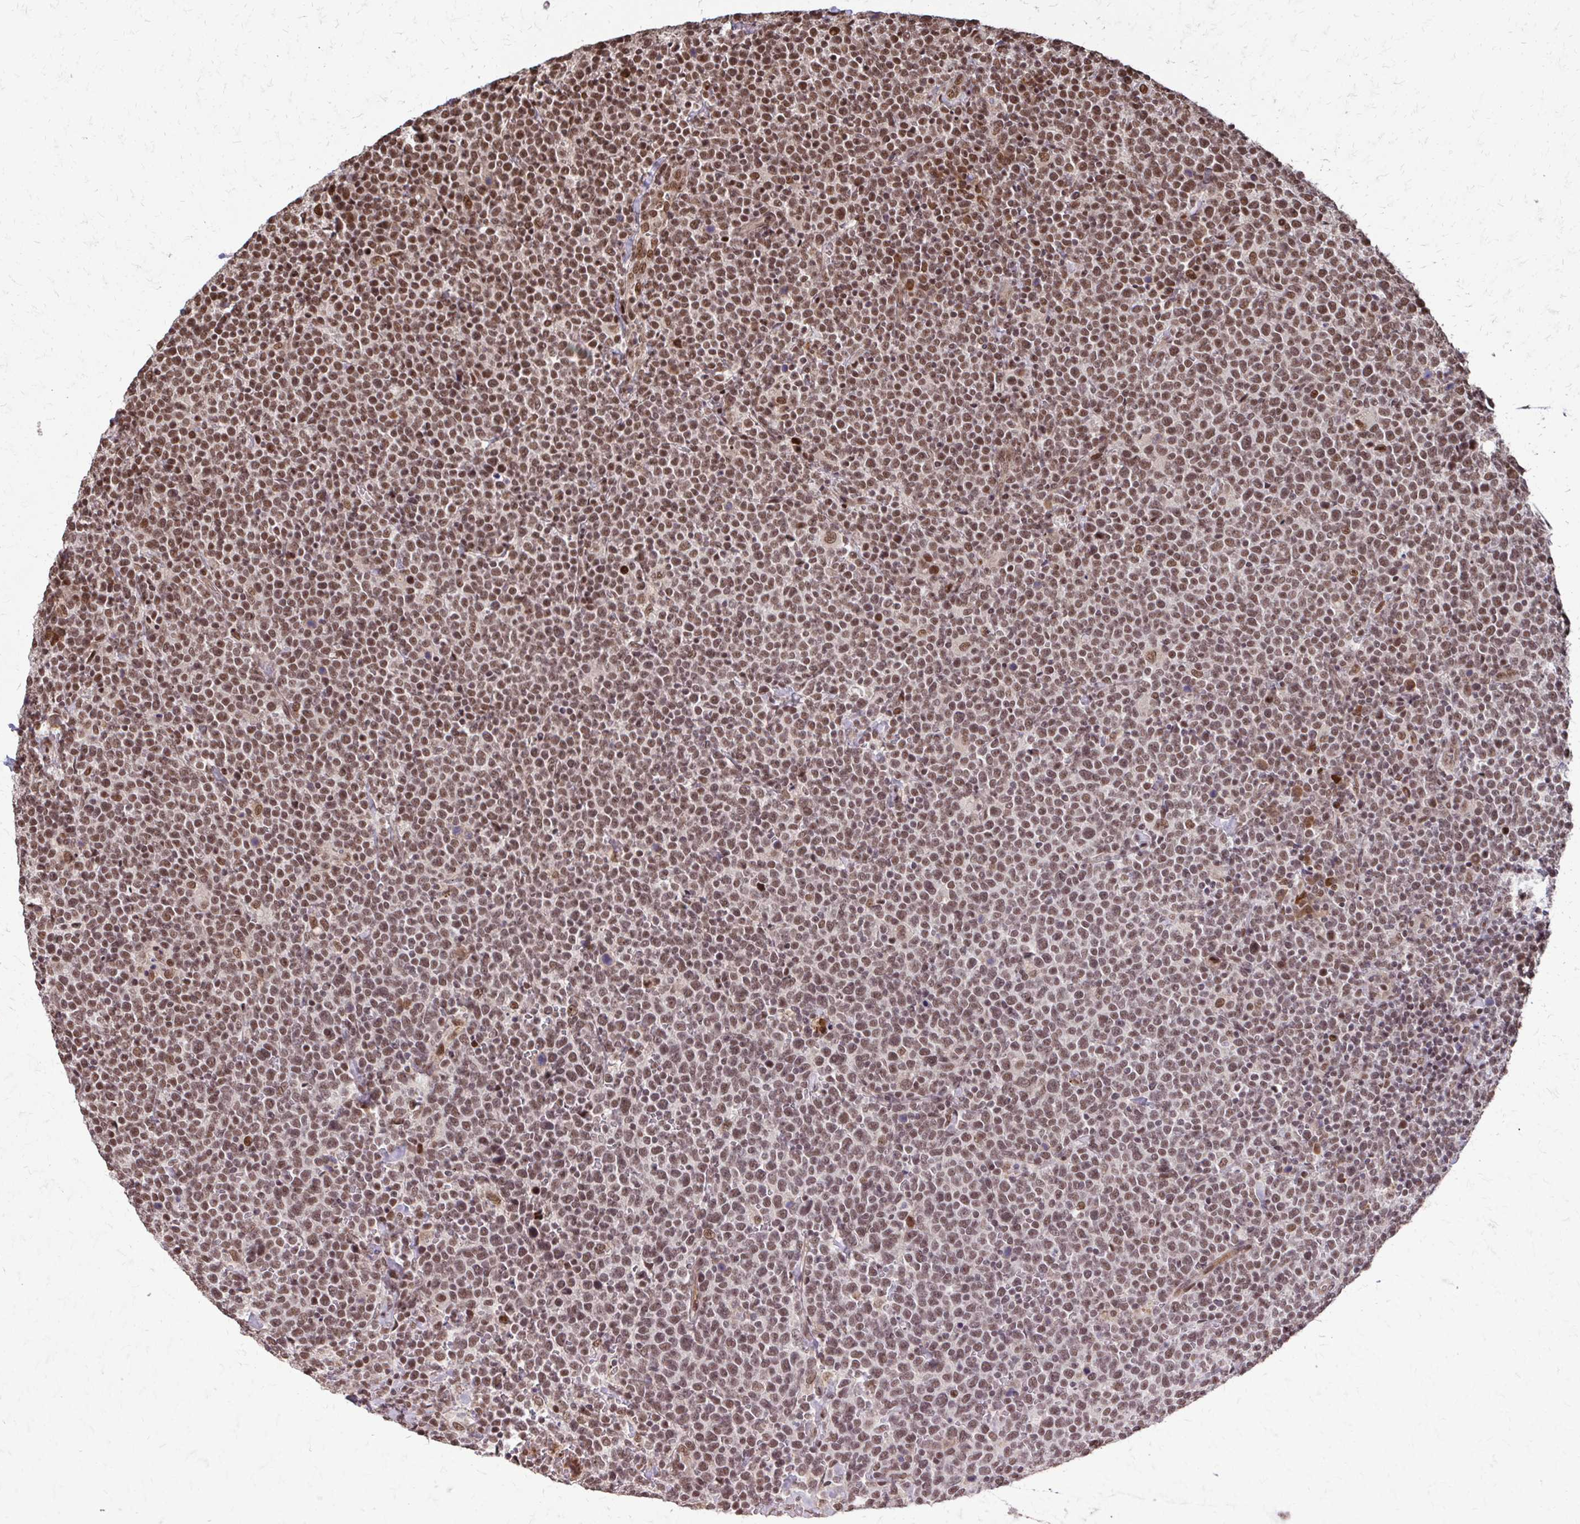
{"staining": {"intensity": "moderate", "quantity": ">75%", "location": "nuclear"}, "tissue": "lymphoma", "cell_type": "Tumor cells", "image_type": "cancer", "snomed": [{"axis": "morphology", "description": "Malignant lymphoma, non-Hodgkin's type, High grade"}, {"axis": "topography", "description": "Lymph node"}], "caption": "The micrograph shows a brown stain indicating the presence of a protein in the nuclear of tumor cells in high-grade malignant lymphoma, non-Hodgkin's type.", "gene": "SS18", "patient": {"sex": "male", "age": 61}}